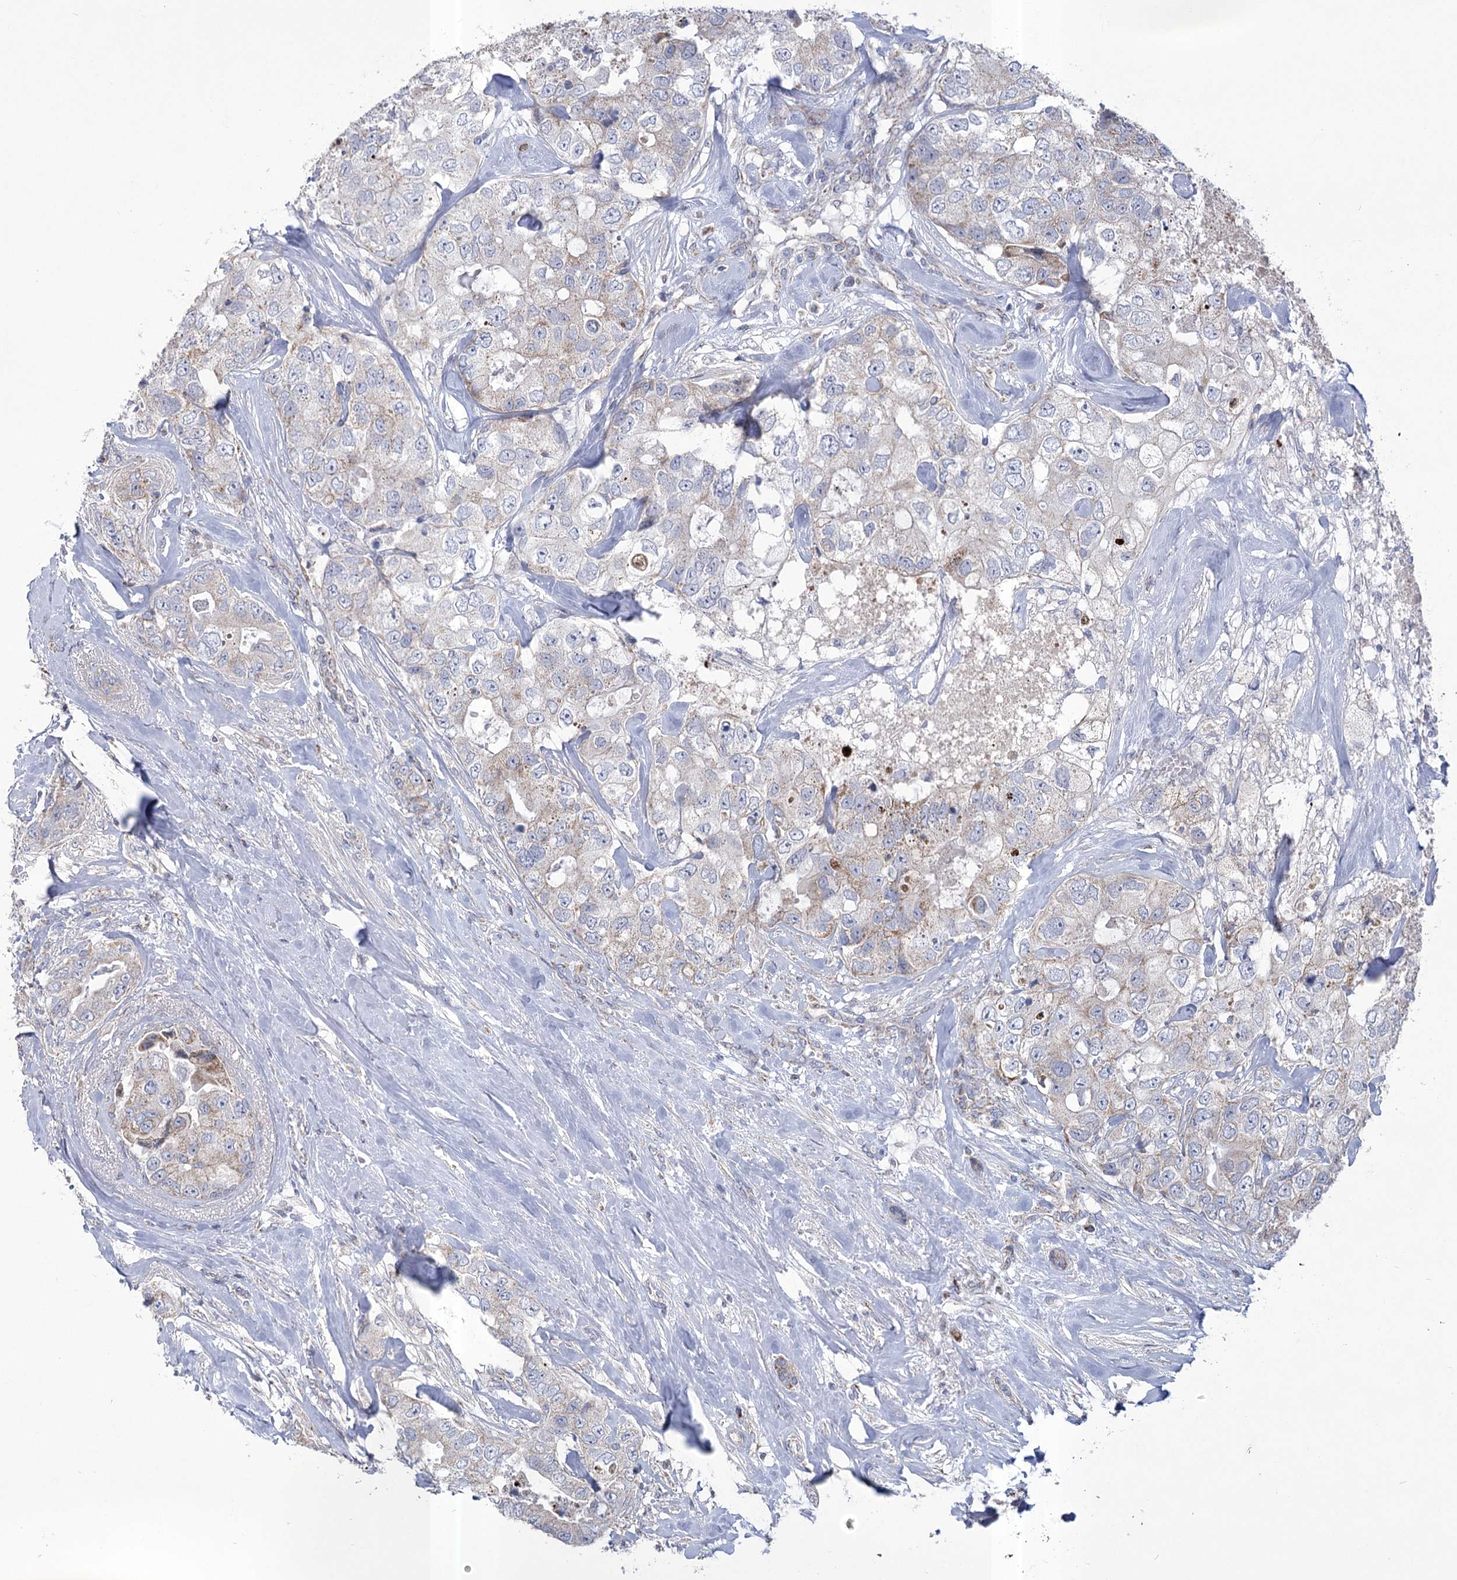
{"staining": {"intensity": "negative", "quantity": "none", "location": "none"}, "tissue": "breast cancer", "cell_type": "Tumor cells", "image_type": "cancer", "snomed": [{"axis": "morphology", "description": "Duct carcinoma"}, {"axis": "topography", "description": "Breast"}], "caption": "Image shows no significant protein expression in tumor cells of breast cancer.", "gene": "PDHB", "patient": {"sex": "female", "age": 62}}